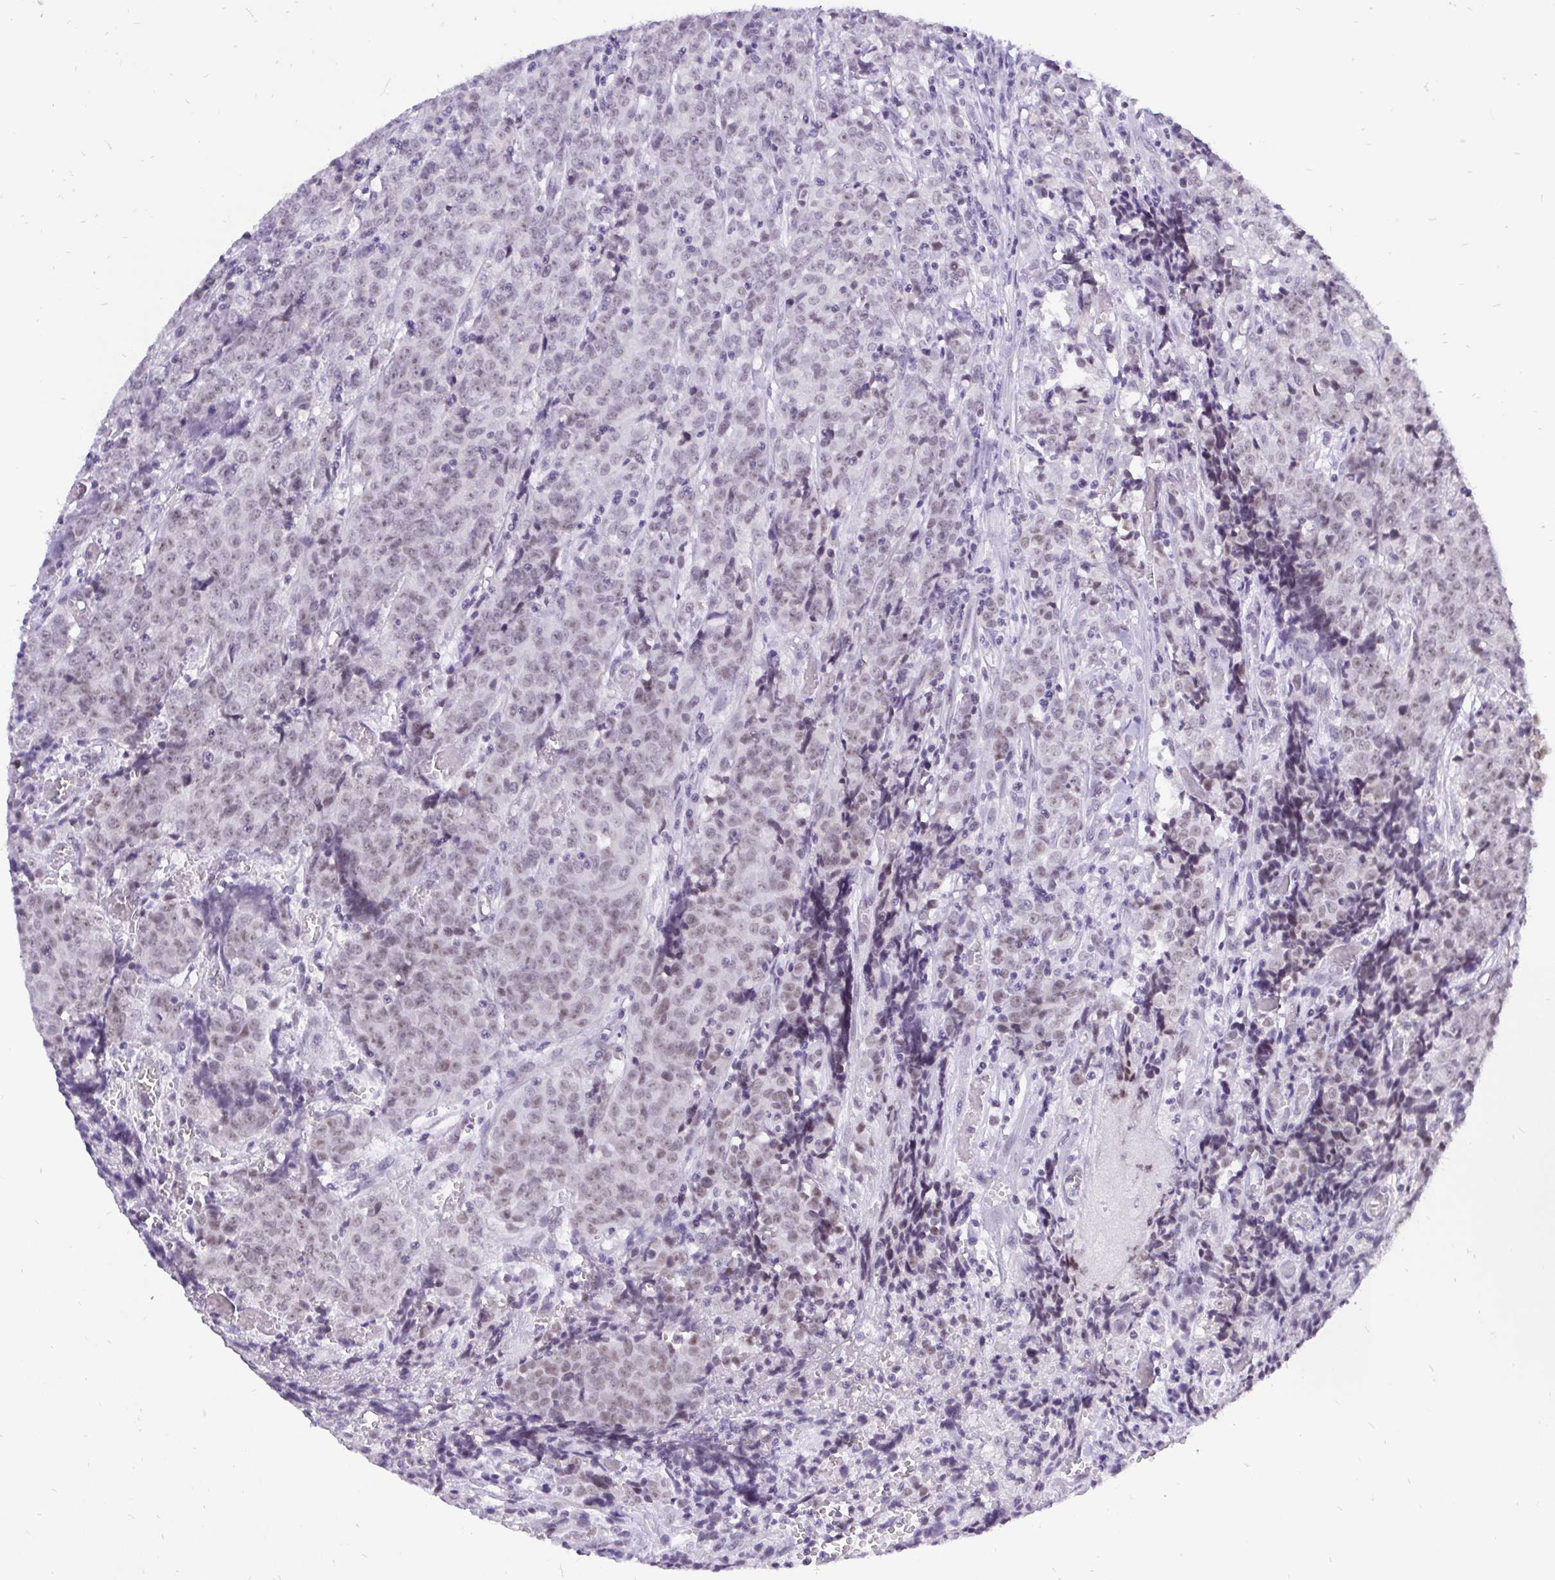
{"staining": {"intensity": "weak", "quantity": "25%-75%", "location": "nuclear"}, "tissue": "prostate cancer", "cell_type": "Tumor cells", "image_type": "cancer", "snomed": [{"axis": "morphology", "description": "Adenocarcinoma, High grade"}, {"axis": "topography", "description": "Prostate and seminal vesicle, NOS"}], "caption": "Prostate cancer stained with DAB immunohistochemistry (IHC) demonstrates low levels of weak nuclear staining in about 25%-75% of tumor cells.", "gene": "ZNF860", "patient": {"sex": "male", "age": 60}}